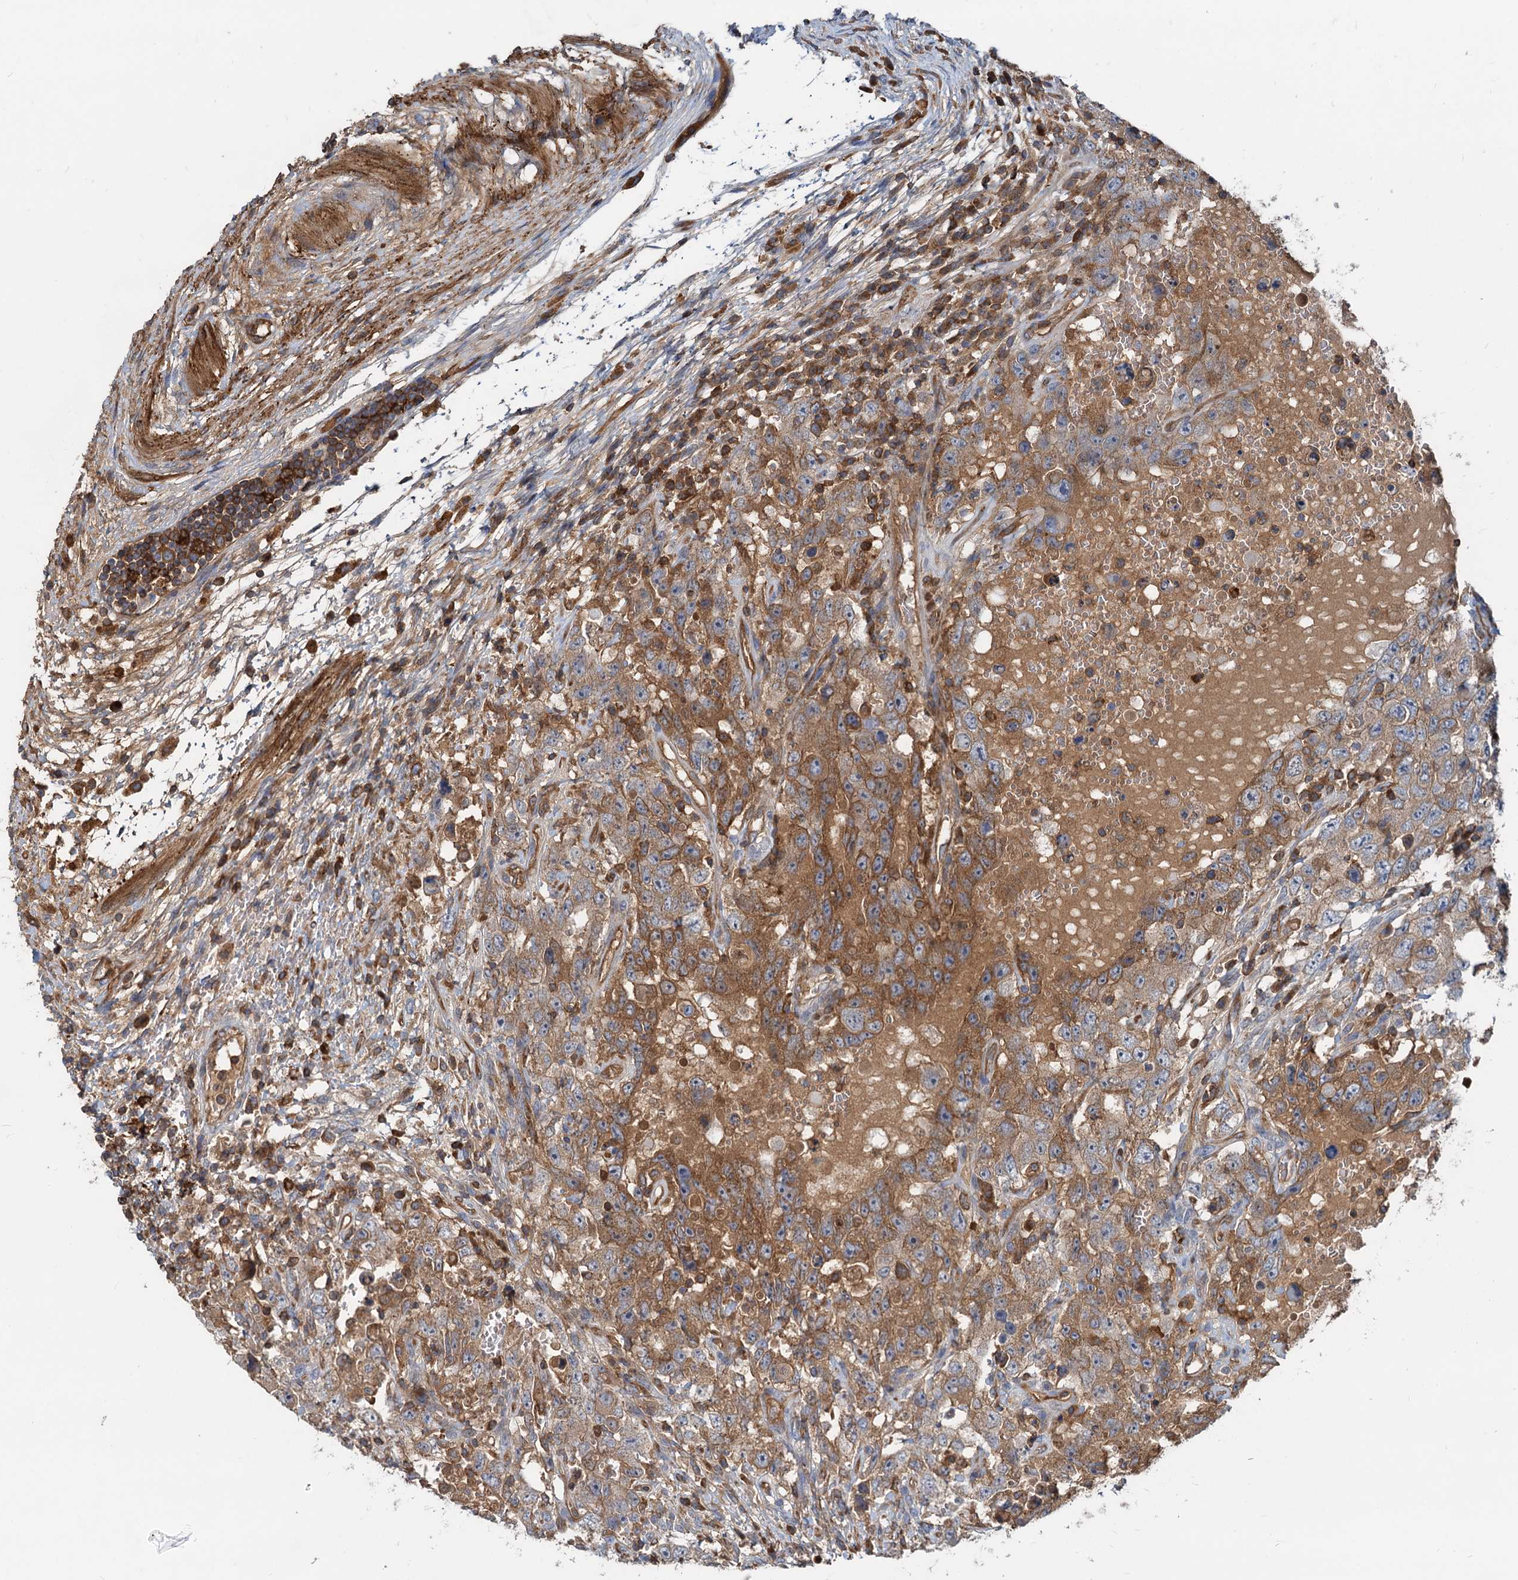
{"staining": {"intensity": "moderate", "quantity": ">75%", "location": "cytoplasmic/membranous"}, "tissue": "testis cancer", "cell_type": "Tumor cells", "image_type": "cancer", "snomed": [{"axis": "morphology", "description": "Carcinoma, Embryonal, NOS"}, {"axis": "topography", "description": "Testis"}], "caption": "Immunohistochemical staining of testis embryonal carcinoma displays moderate cytoplasmic/membranous protein expression in approximately >75% of tumor cells.", "gene": "LNX2", "patient": {"sex": "male", "age": 26}}